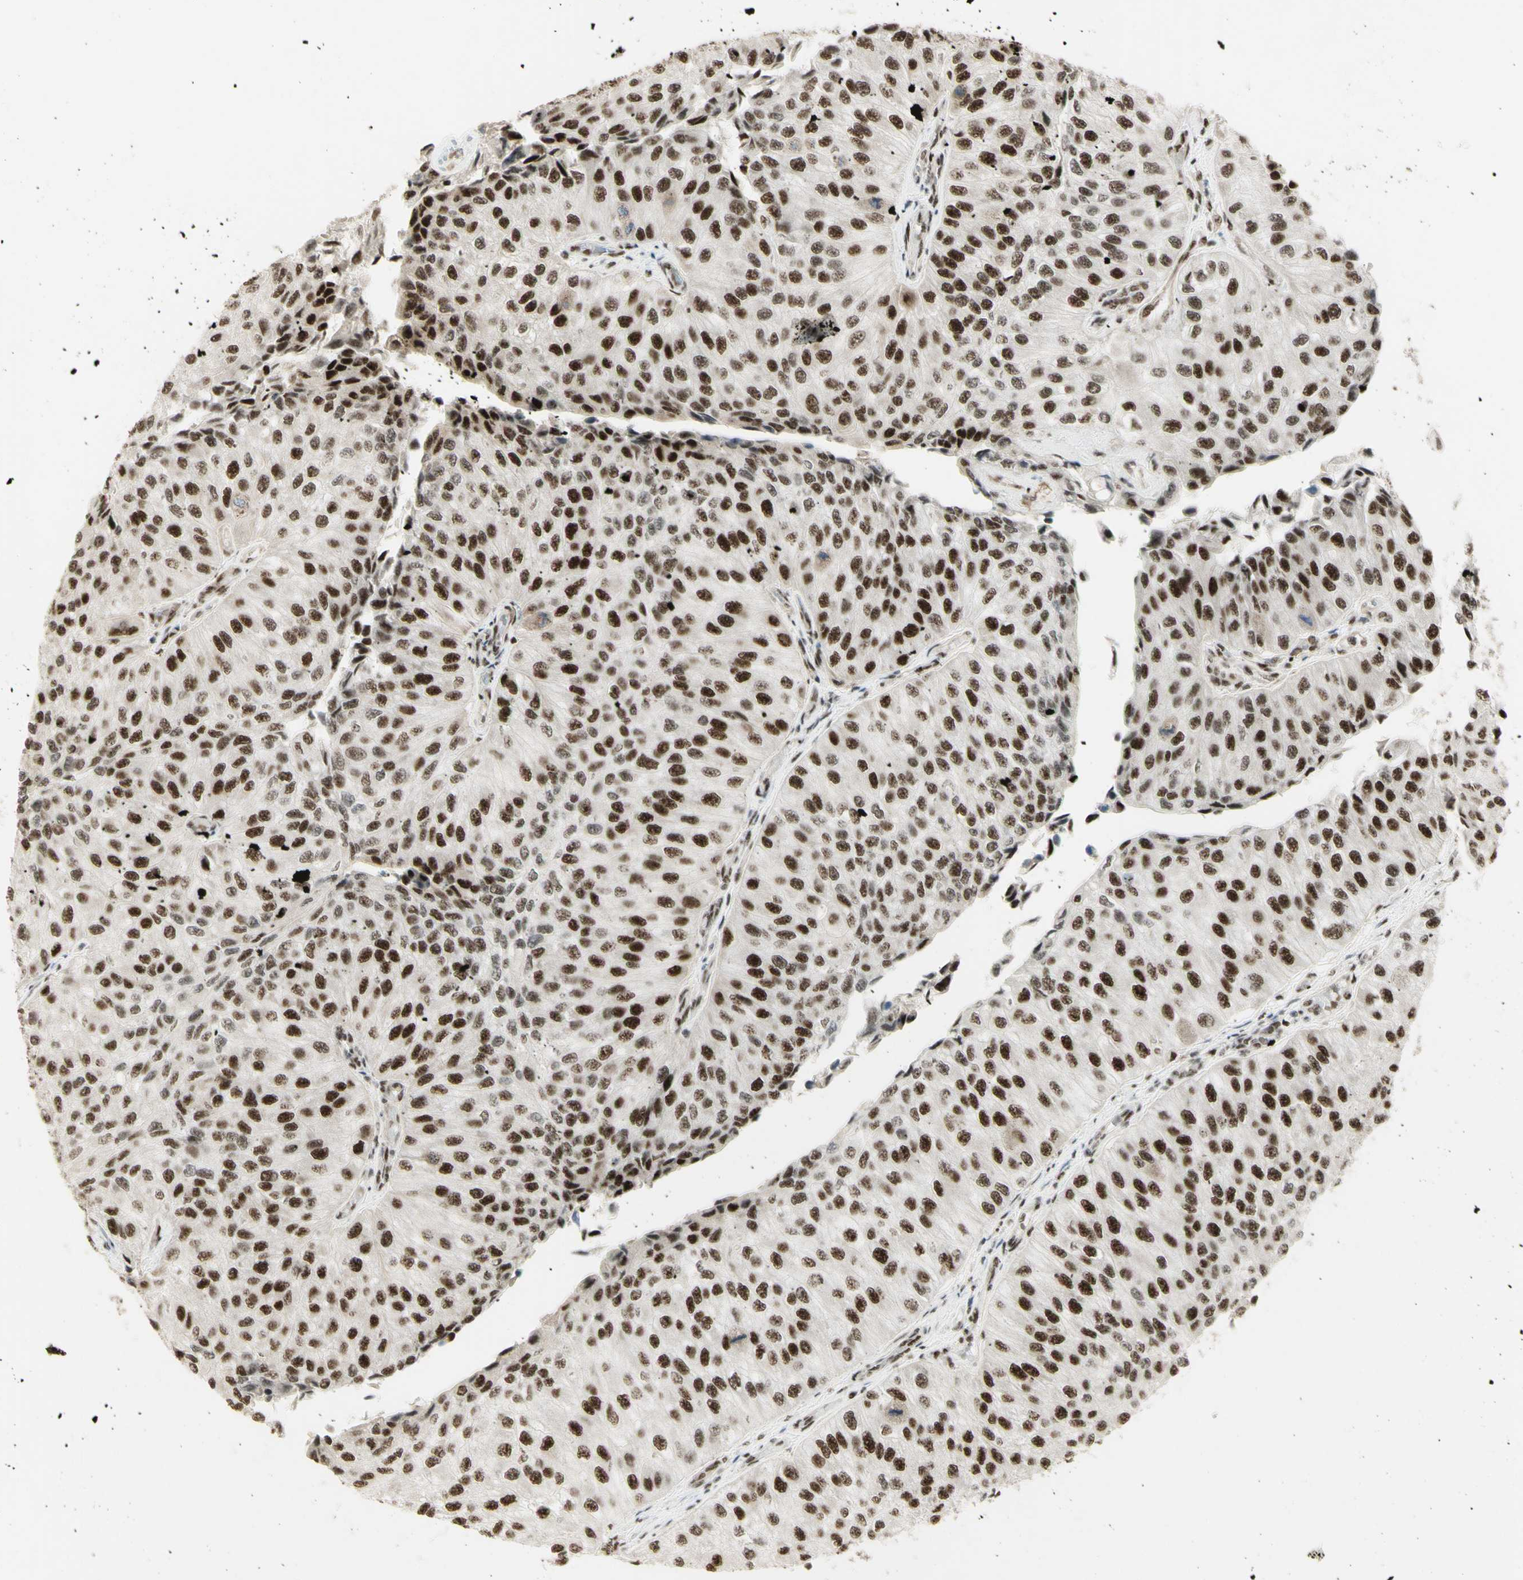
{"staining": {"intensity": "strong", "quantity": ">75%", "location": "nuclear"}, "tissue": "urothelial cancer", "cell_type": "Tumor cells", "image_type": "cancer", "snomed": [{"axis": "morphology", "description": "Urothelial carcinoma, High grade"}, {"axis": "topography", "description": "Kidney"}, {"axis": "topography", "description": "Urinary bladder"}], "caption": "Human high-grade urothelial carcinoma stained with a brown dye demonstrates strong nuclear positive expression in approximately >75% of tumor cells.", "gene": "DHX9", "patient": {"sex": "male", "age": 77}}